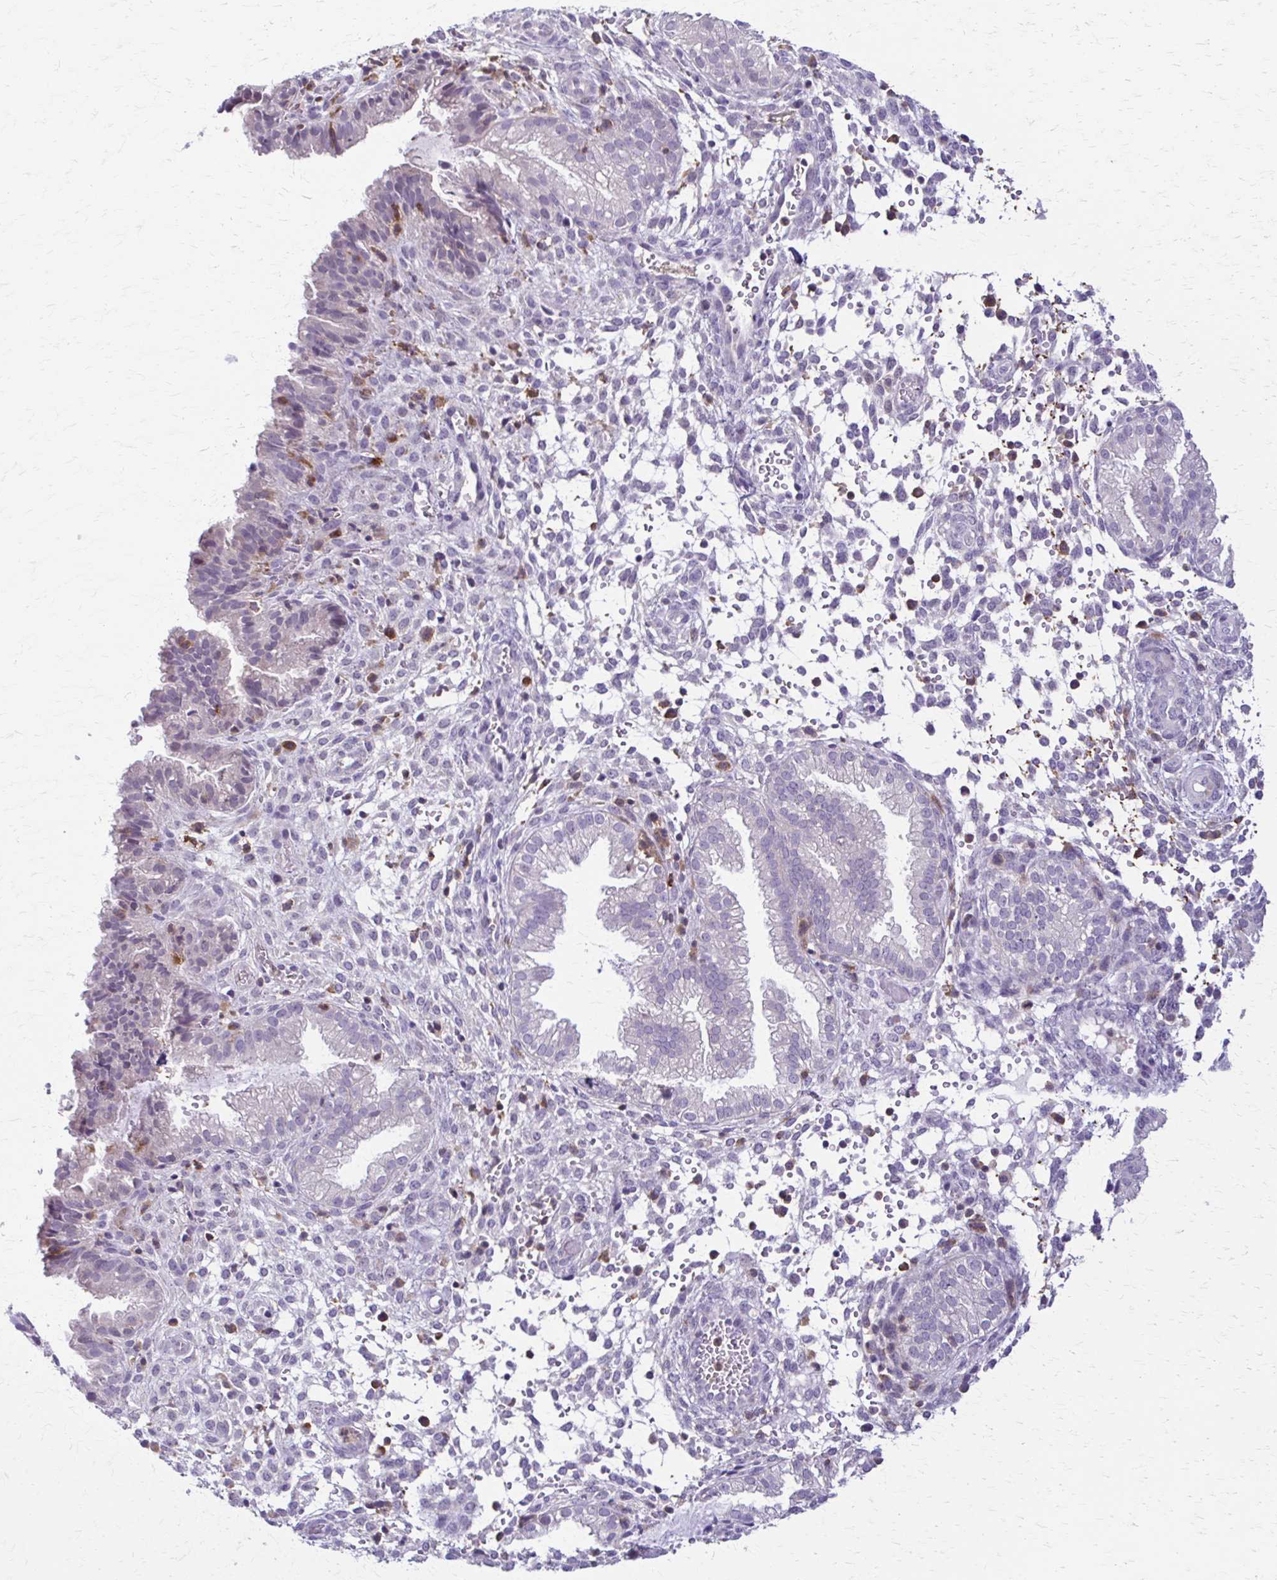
{"staining": {"intensity": "negative", "quantity": "none", "location": "none"}, "tissue": "endometrium", "cell_type": "Cells in endometrial stroma", "image_type": "normal", "snomed": [{"axis": "morphology", "description": "Normal tissue, NOS"}, {"axis": "topography", "description": "Endometrium"}], "caption": "High magnification brightfield microscopy of normal endometrium stained with DAB (brown) and counterstained with hematoxylin (blue): cells in endometrial stroma show no significant staining. (Brightfield microscopy of DAB immunohistochemistry at high magnification).", "gene": "PIK3AP1", "patient": {"sex": "female", "age": 33}}